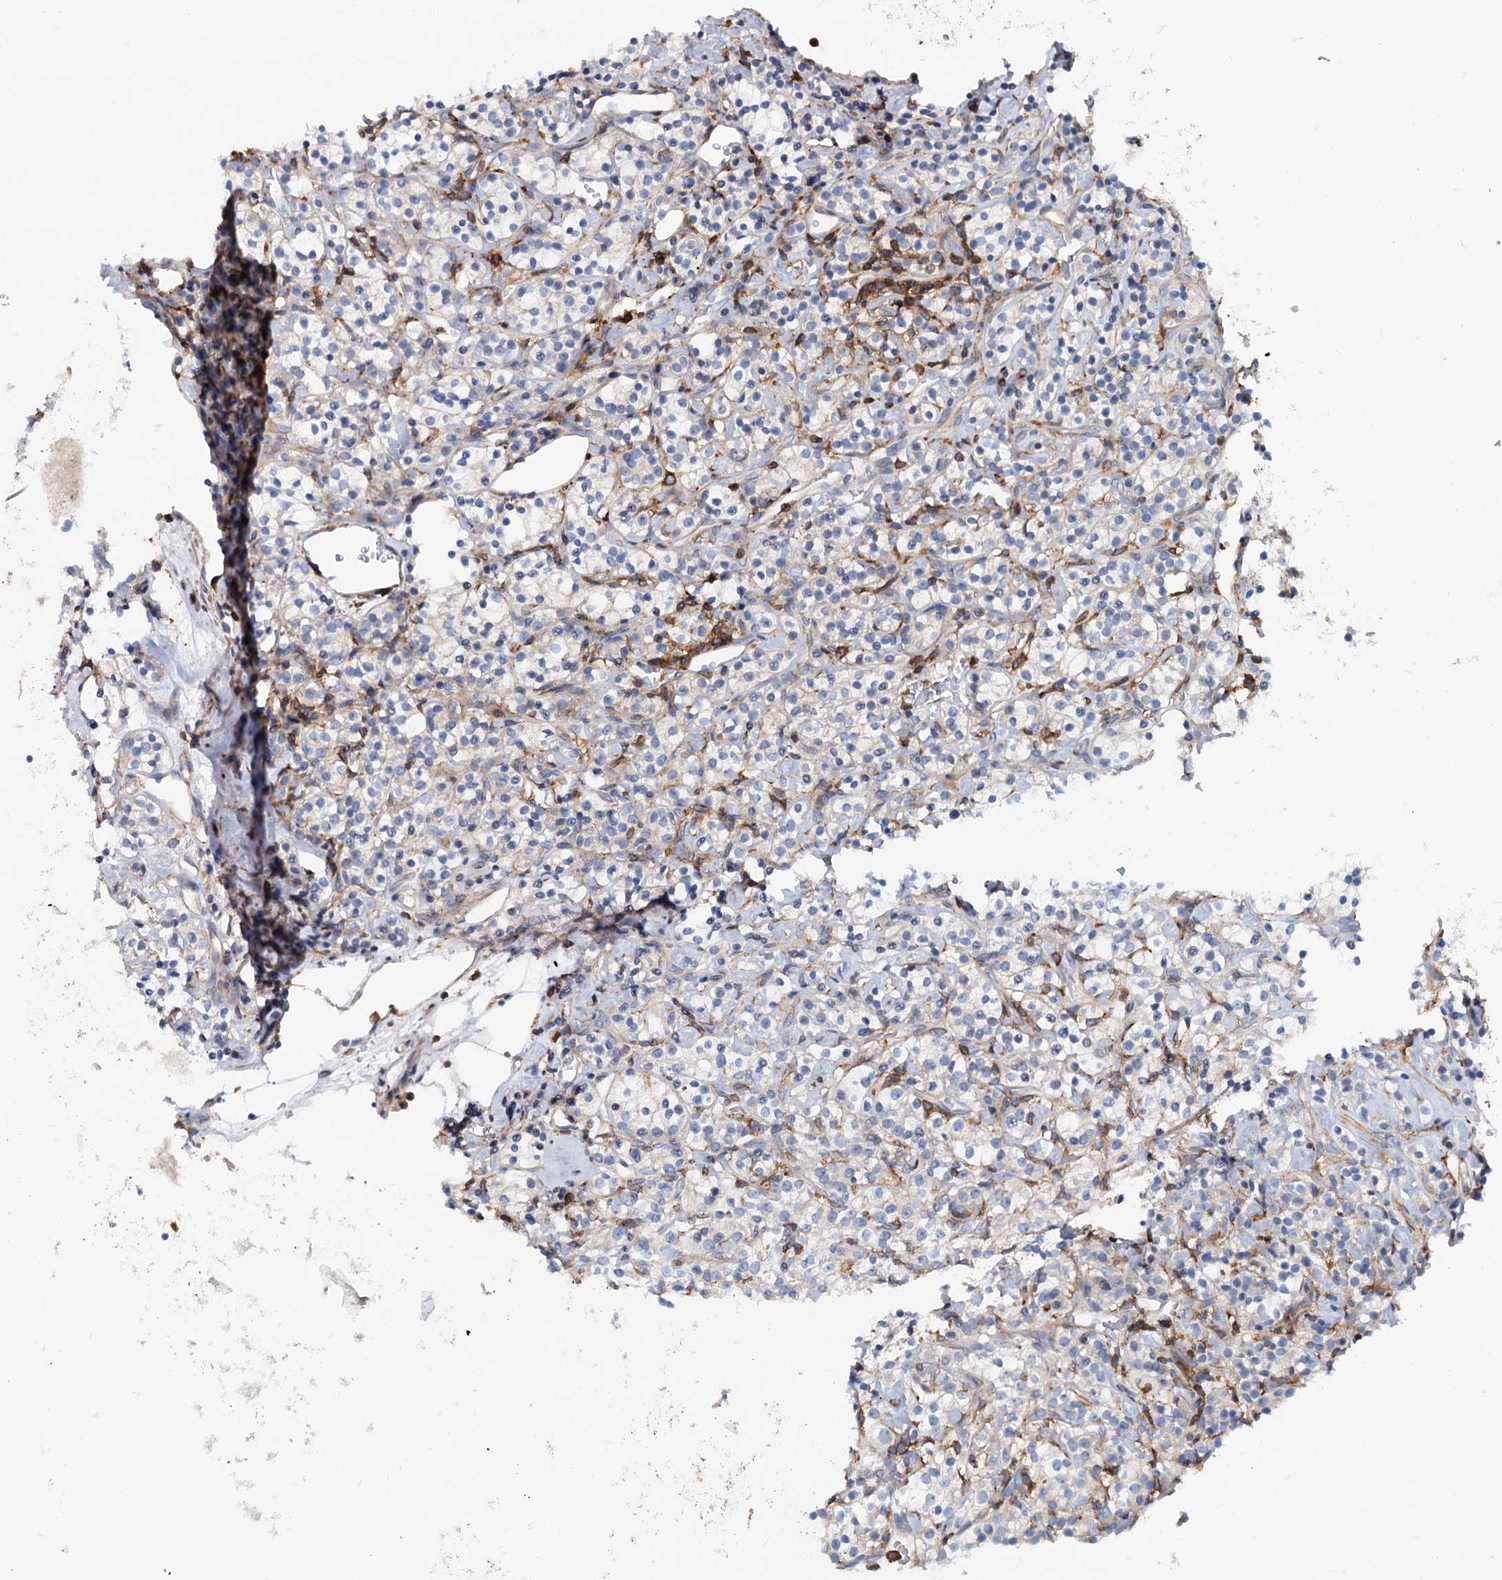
{"staining": {"intensity": "negative", "quantity": "none", "location": "none"}, "tissue": "renal cancer", "cell_type": "Tumor cells", "image_type": "cancer", "snomed": [{"axis": "morphology", "description": "Adenocarcinoma, NOS"}, {"axis": "topography", "description": "Kidney"}], "caption": "This is an immunohistochemistry (IHC) image of human adenocarcinoma (renal). There is no positivity in tumor cells.", "gene": "LRCH4", "patient": {"sex": "male", "age": 77}}